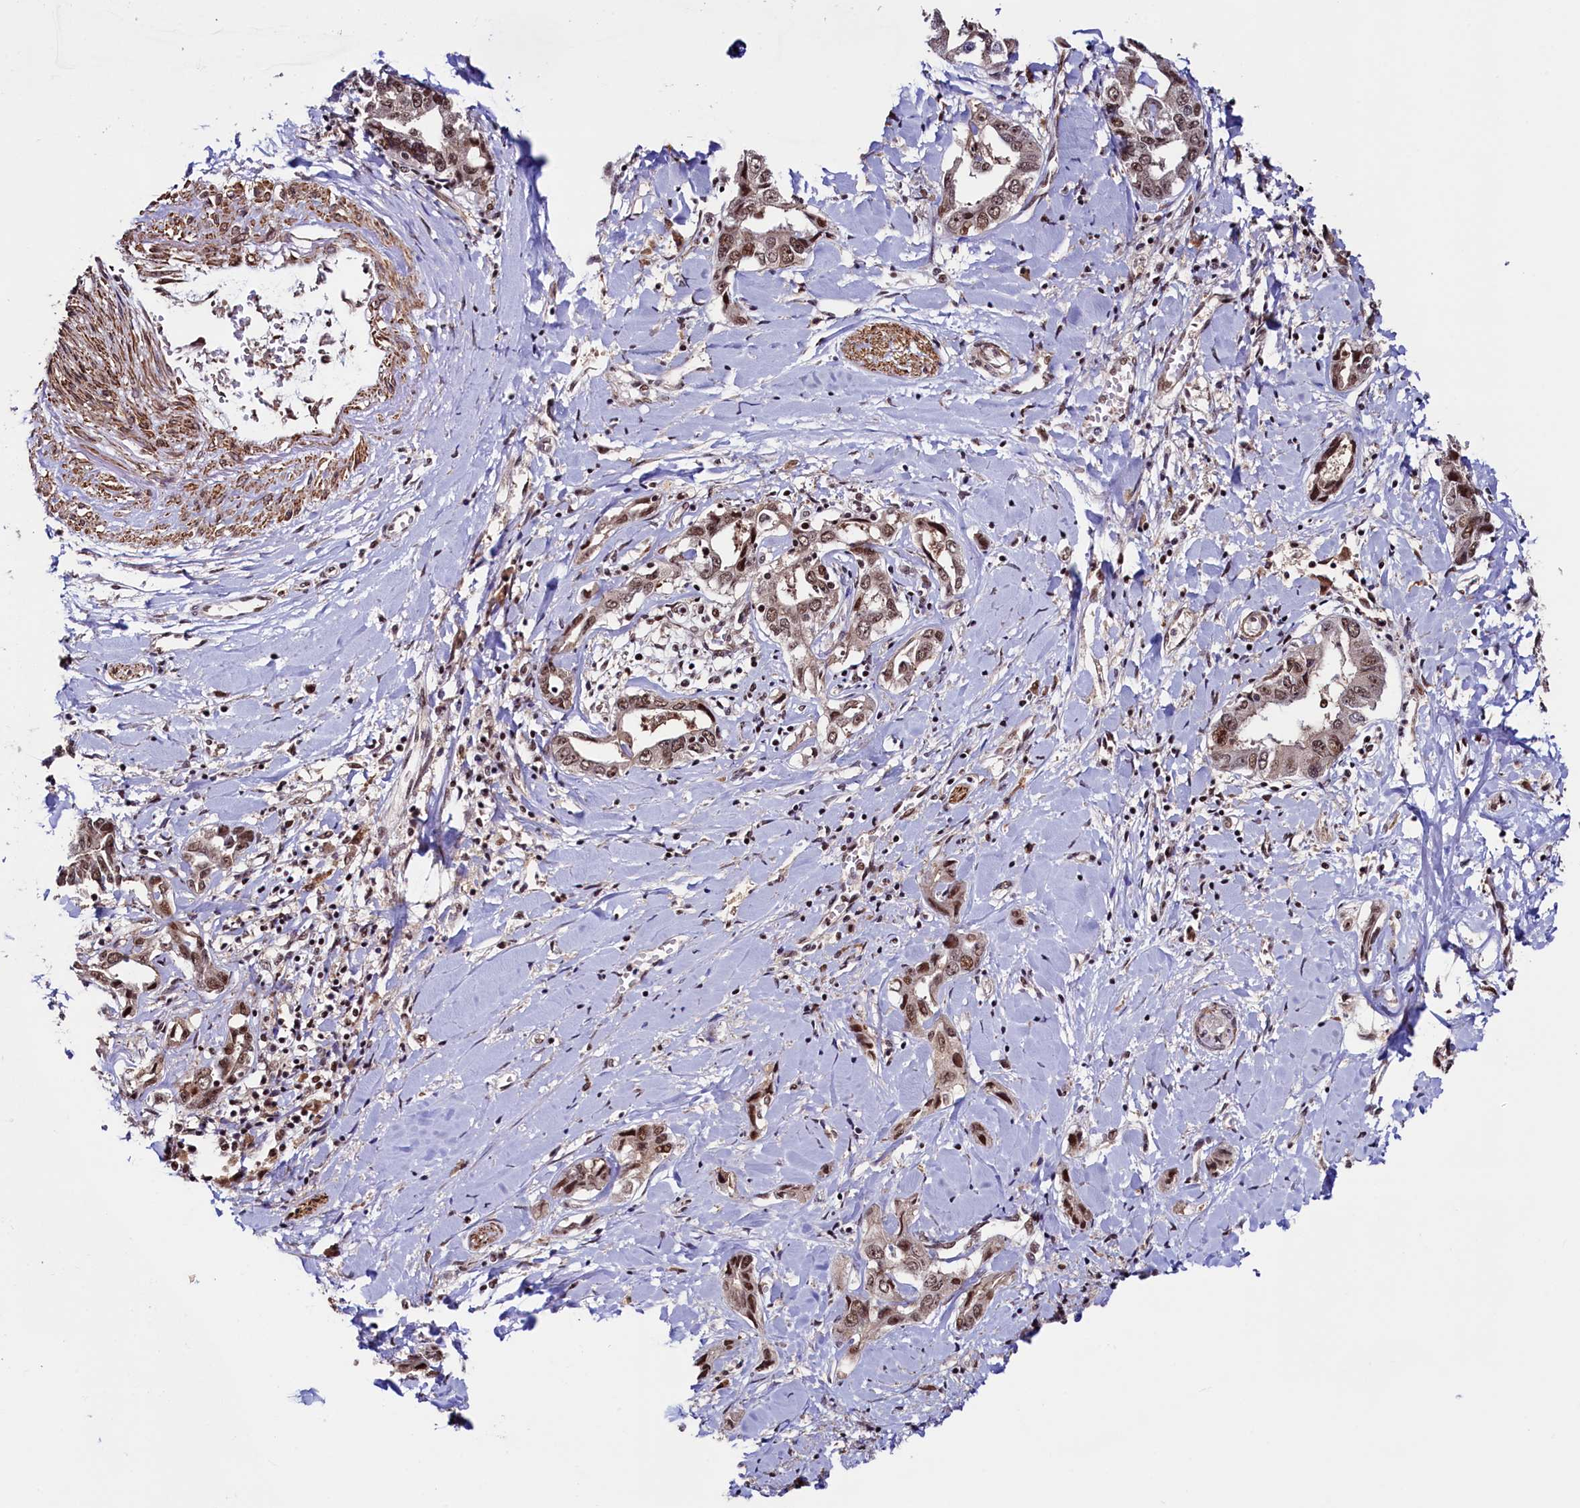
{"staining": {"intensity": "moderate", "quantity": ">75%", "location": "nuclear"}, "tissue": "liver cancer", "cell_type": "Tumor cells", "image_type": "cancer", "snomed": [{"axis": "morphology", "description": "Cholangiocarcinoma"}, {"axis": "topography", "description": "Liver"}], "caption": "DAB immunohistochemical staining of liver cholangiocarcinoma displays moderate nuclear protein expression in about >75% of tumor cells.", "gene": "LEO1", "patient": {"sex": "male", "age": 59}}